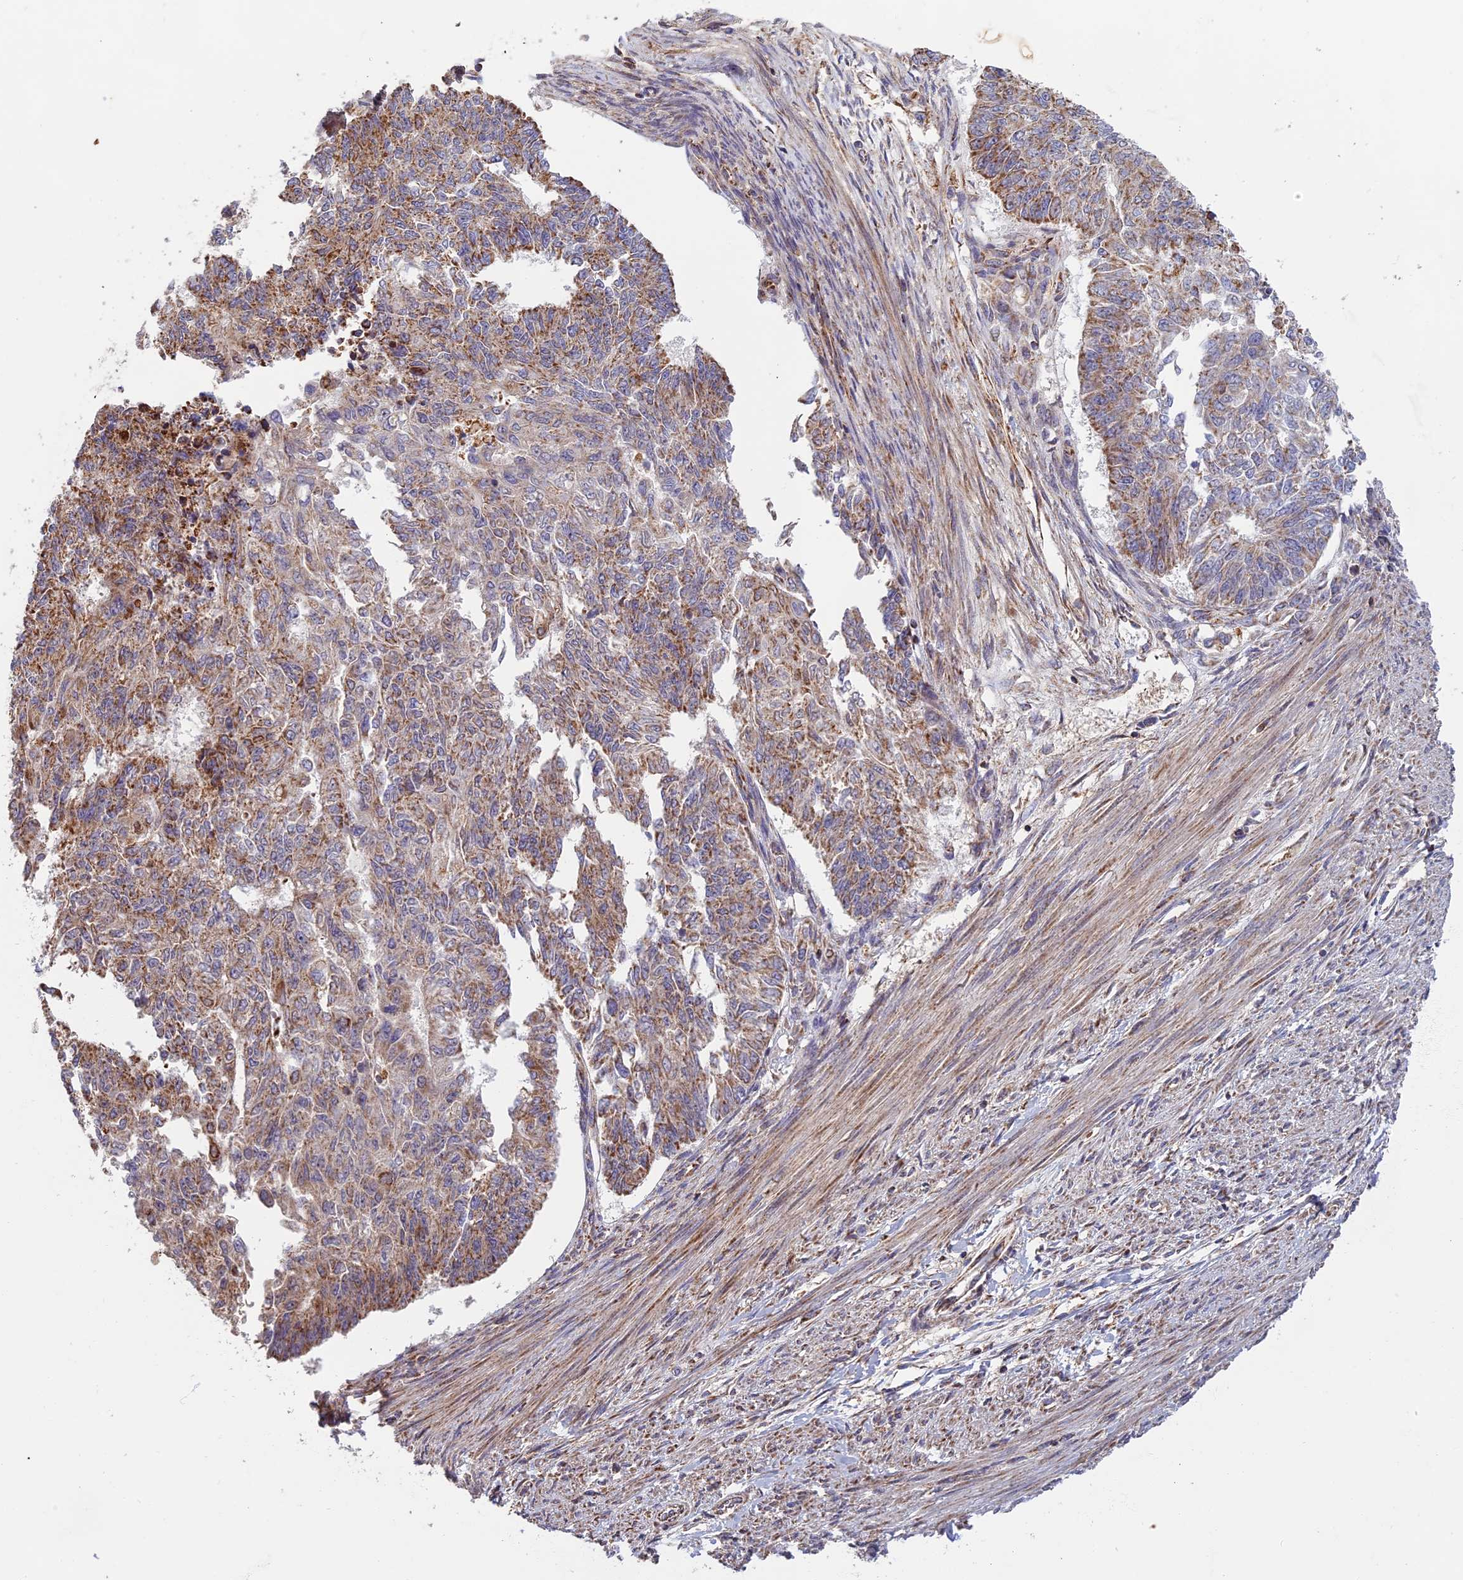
{"staining": {"intensity": "moderate", "quantity": "25%-75%", "location": "cytoplasmic/membranous"}, "tissue": "endometrial cancer", "cell_type": "Tumor cells", "image_type": "cancer", "snomed": [{"axis": "morphology", "description": "Adenocarcinoma, NOS"}, {"axis": "topography", "description": "Endometrium"}], "caption": "A medium amount of moderate cytoplasmic/membranous staining is seen in about 25%-75% of tumor cells in endometrial adenocarcinoma tissue.", "gene": "EDAR", "patient": {"sex": "female", "age": 32}}